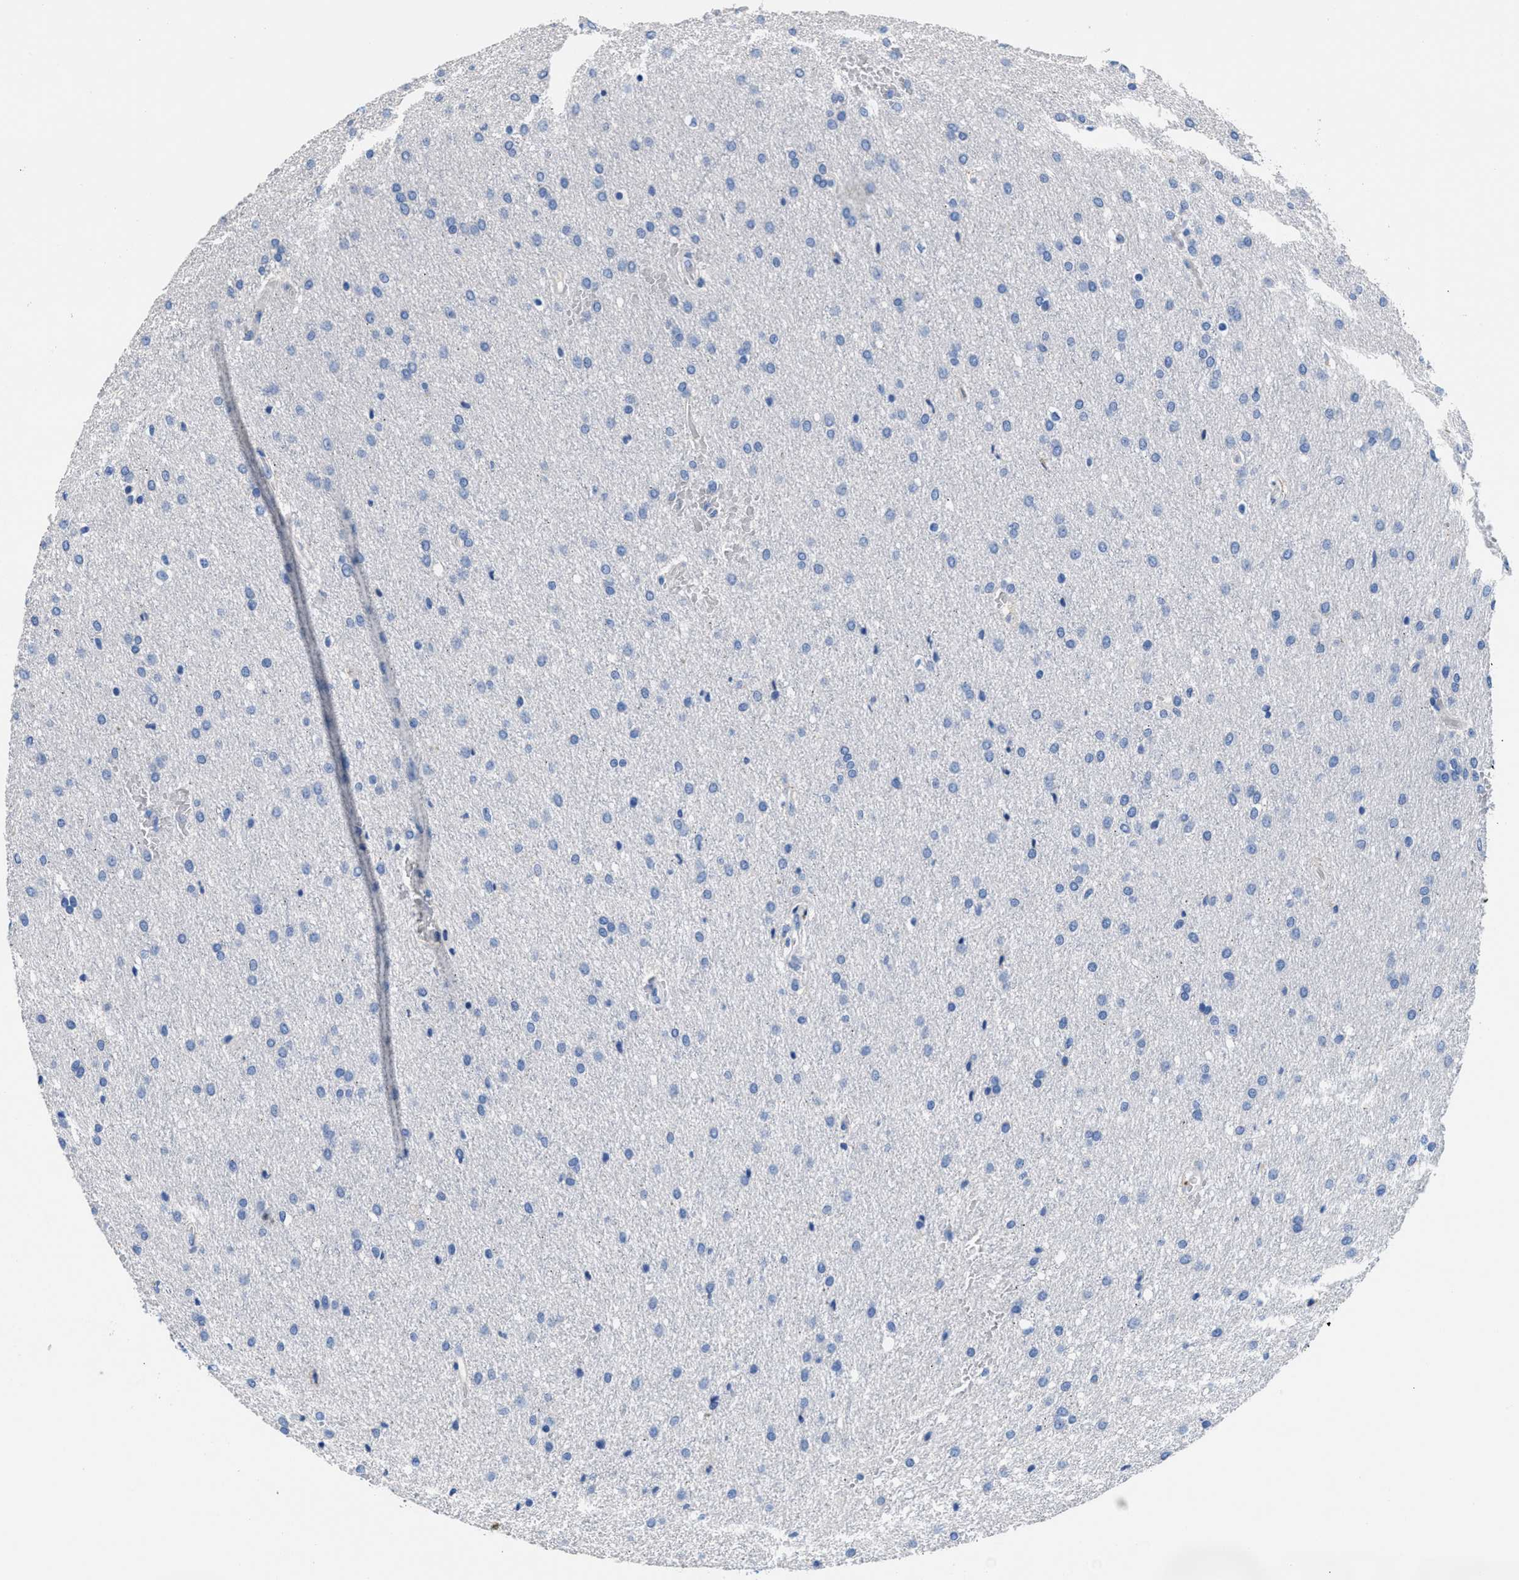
{"staining": {"intensity": "negative", "quantity": "none", "location": "none"}, "tissue": "glioma", "cell_type": "Tumor cells", "image_type": "cancer", "snomed": [{"axis": "morphology", "description": "Glioma, malignant, Low grade"}, {"axis": "topography", "description": "Brain"}], "caption": "High power microscopy histopathology image of an immunohistochemistry image of low-grade glioma (malignant), revealing no significant positivity in tumor cells.", "gene": "SLFN13", "patient": {"sex": "female", "age": 37}}